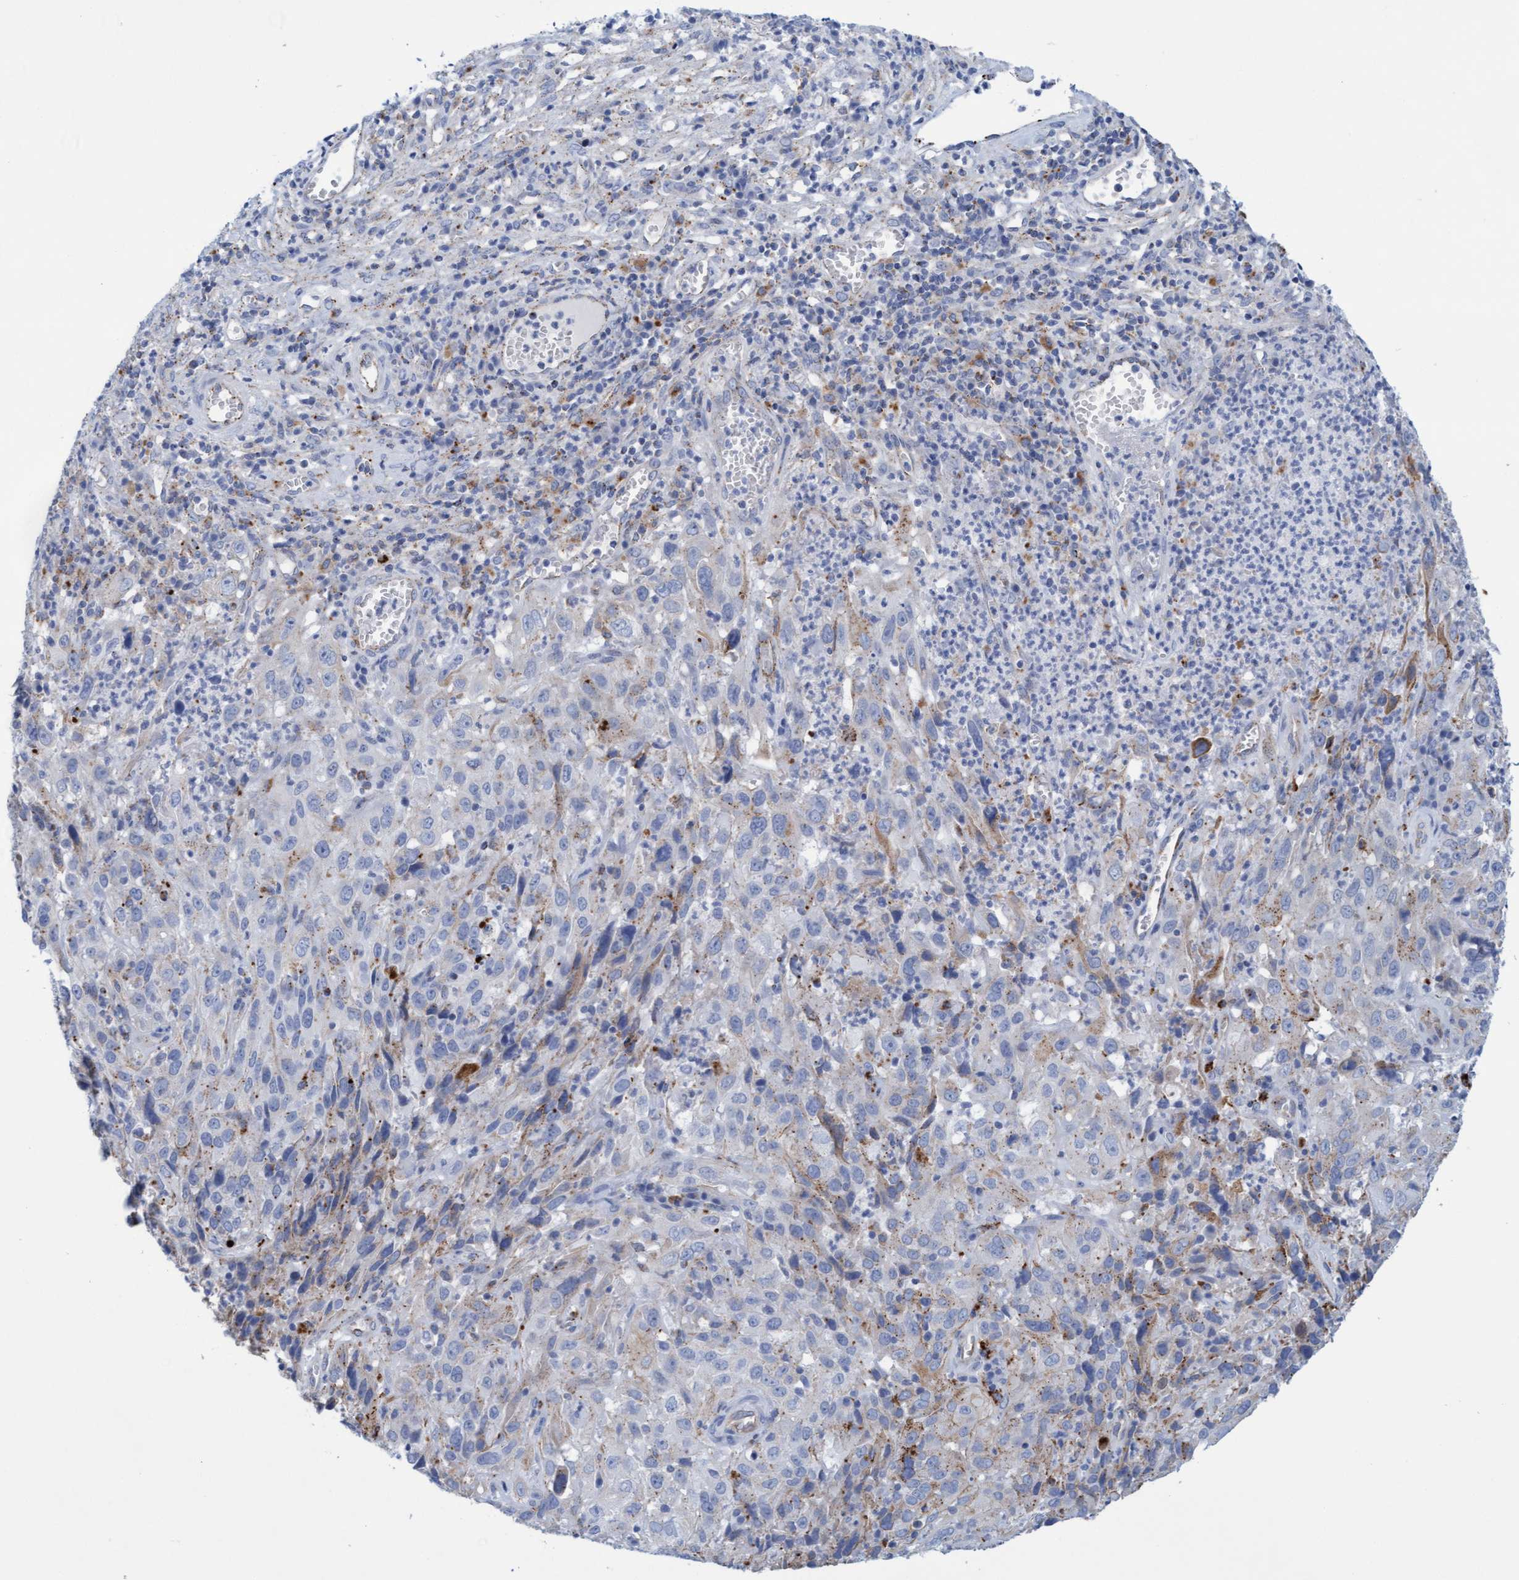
{"staining": {"intensity": "negative", "quantity": "none", "location": "none"}, "tissue": "cervical cancer", "cell_type": "Tumor cells", "image_type": "cancer", "snomed": [{"axis": "morphology", "description": "Squamous cell carcinoma, NOS"}, {"axis": "topography", "description": "Cervix"}], "caption": "Immunohistochemistry micrograph of human cervical cancer (squamous cell carcinoma) stained for a protein (brown), which reveals no positivity in tumor cells.", "gene": "SGSH", "patient": {"sex": "female", "age": 32}}